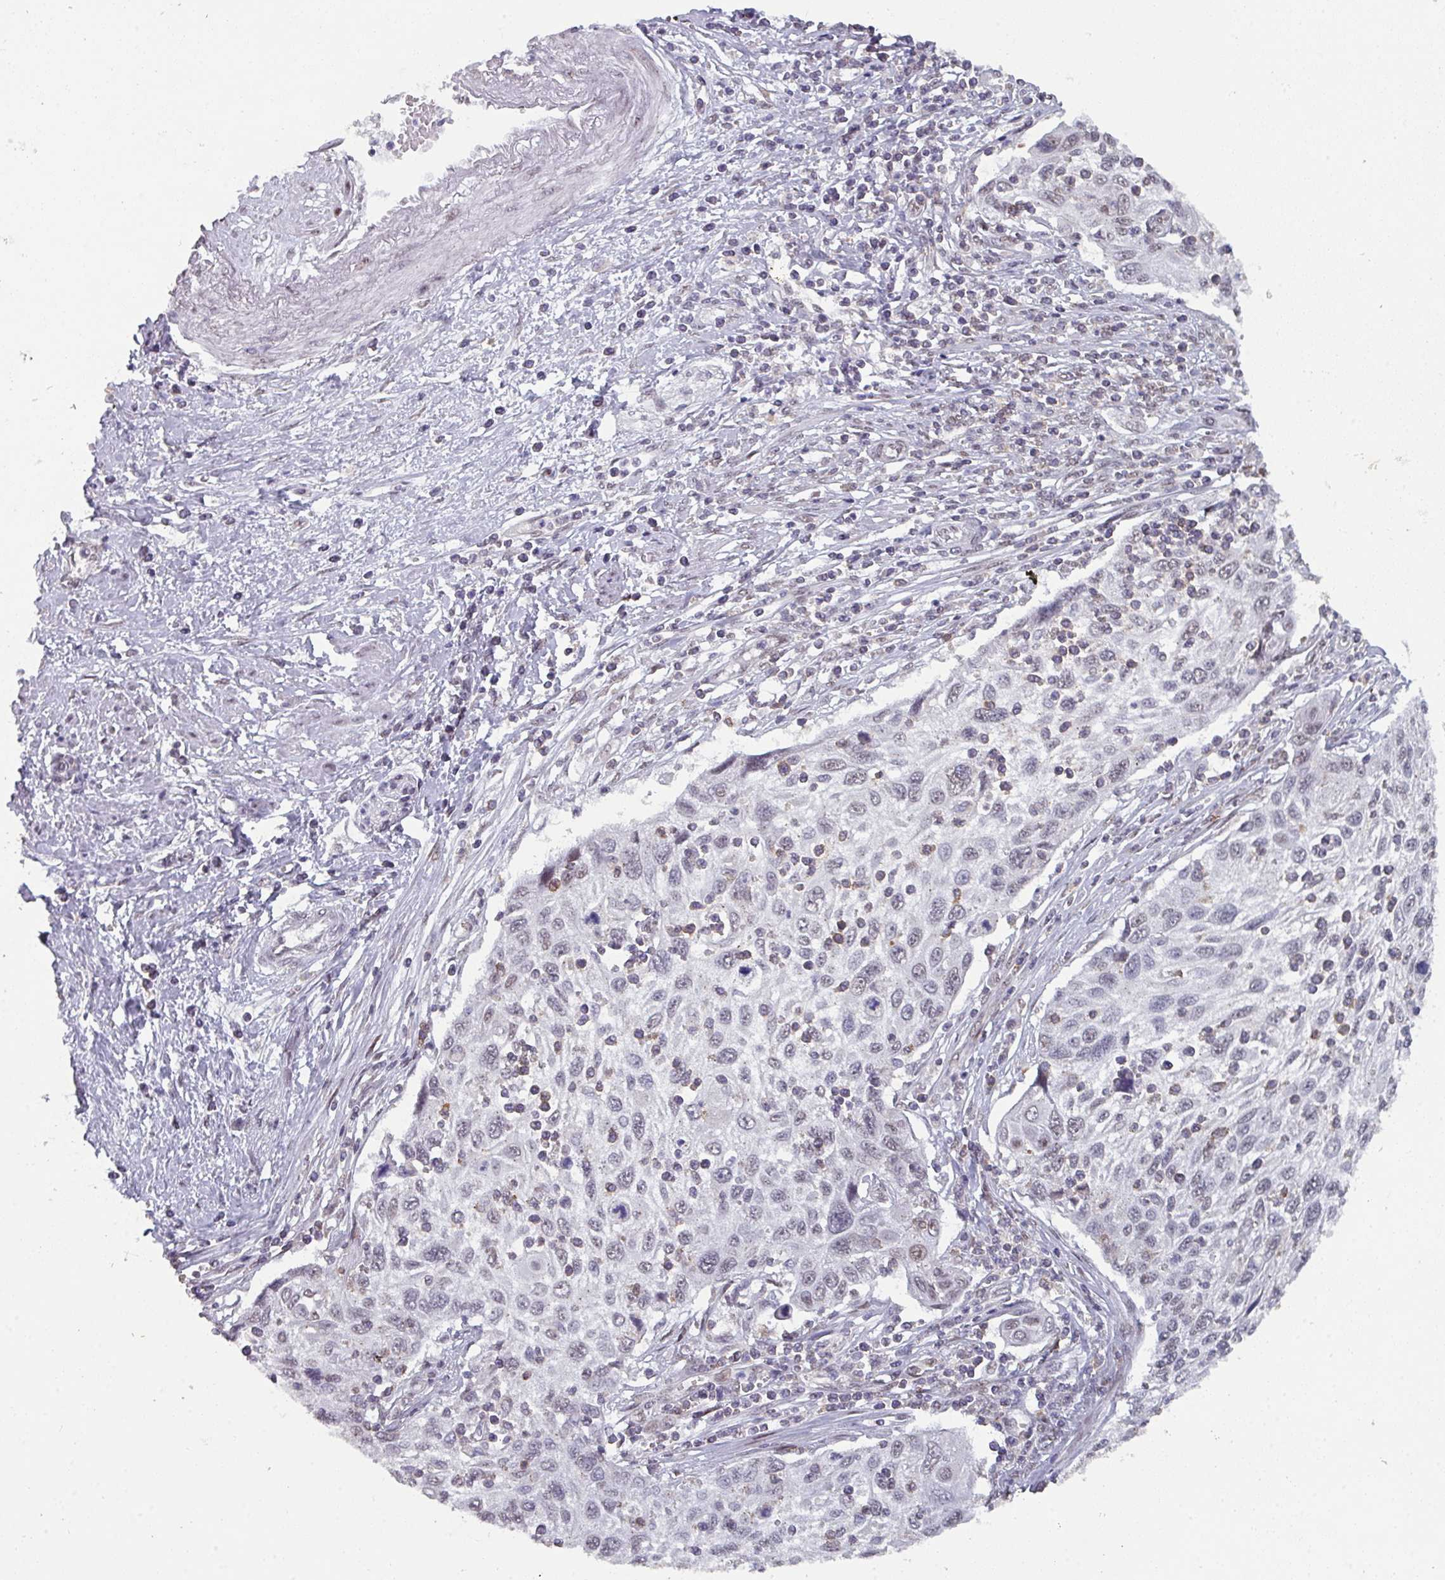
{"staining": {"intensity": "negative", "quantity": "none", "location": "none"}, "tissue": "cervical cancer", "cell_type": "Tumor cells", "image_type": "cancer", "snomed": [{"axis": "morphology", "description": "Squamous cell carcinoma, NOS"}, {"axis": "topography", "description": "Cervix"}], "caption": "Immunohistochemical staining of human cervical squamous cell carcinoma exhibits no significant staining in tumor cells.", "gene": "RASAL3", "patient": {"sex": "female", "age": 70}}